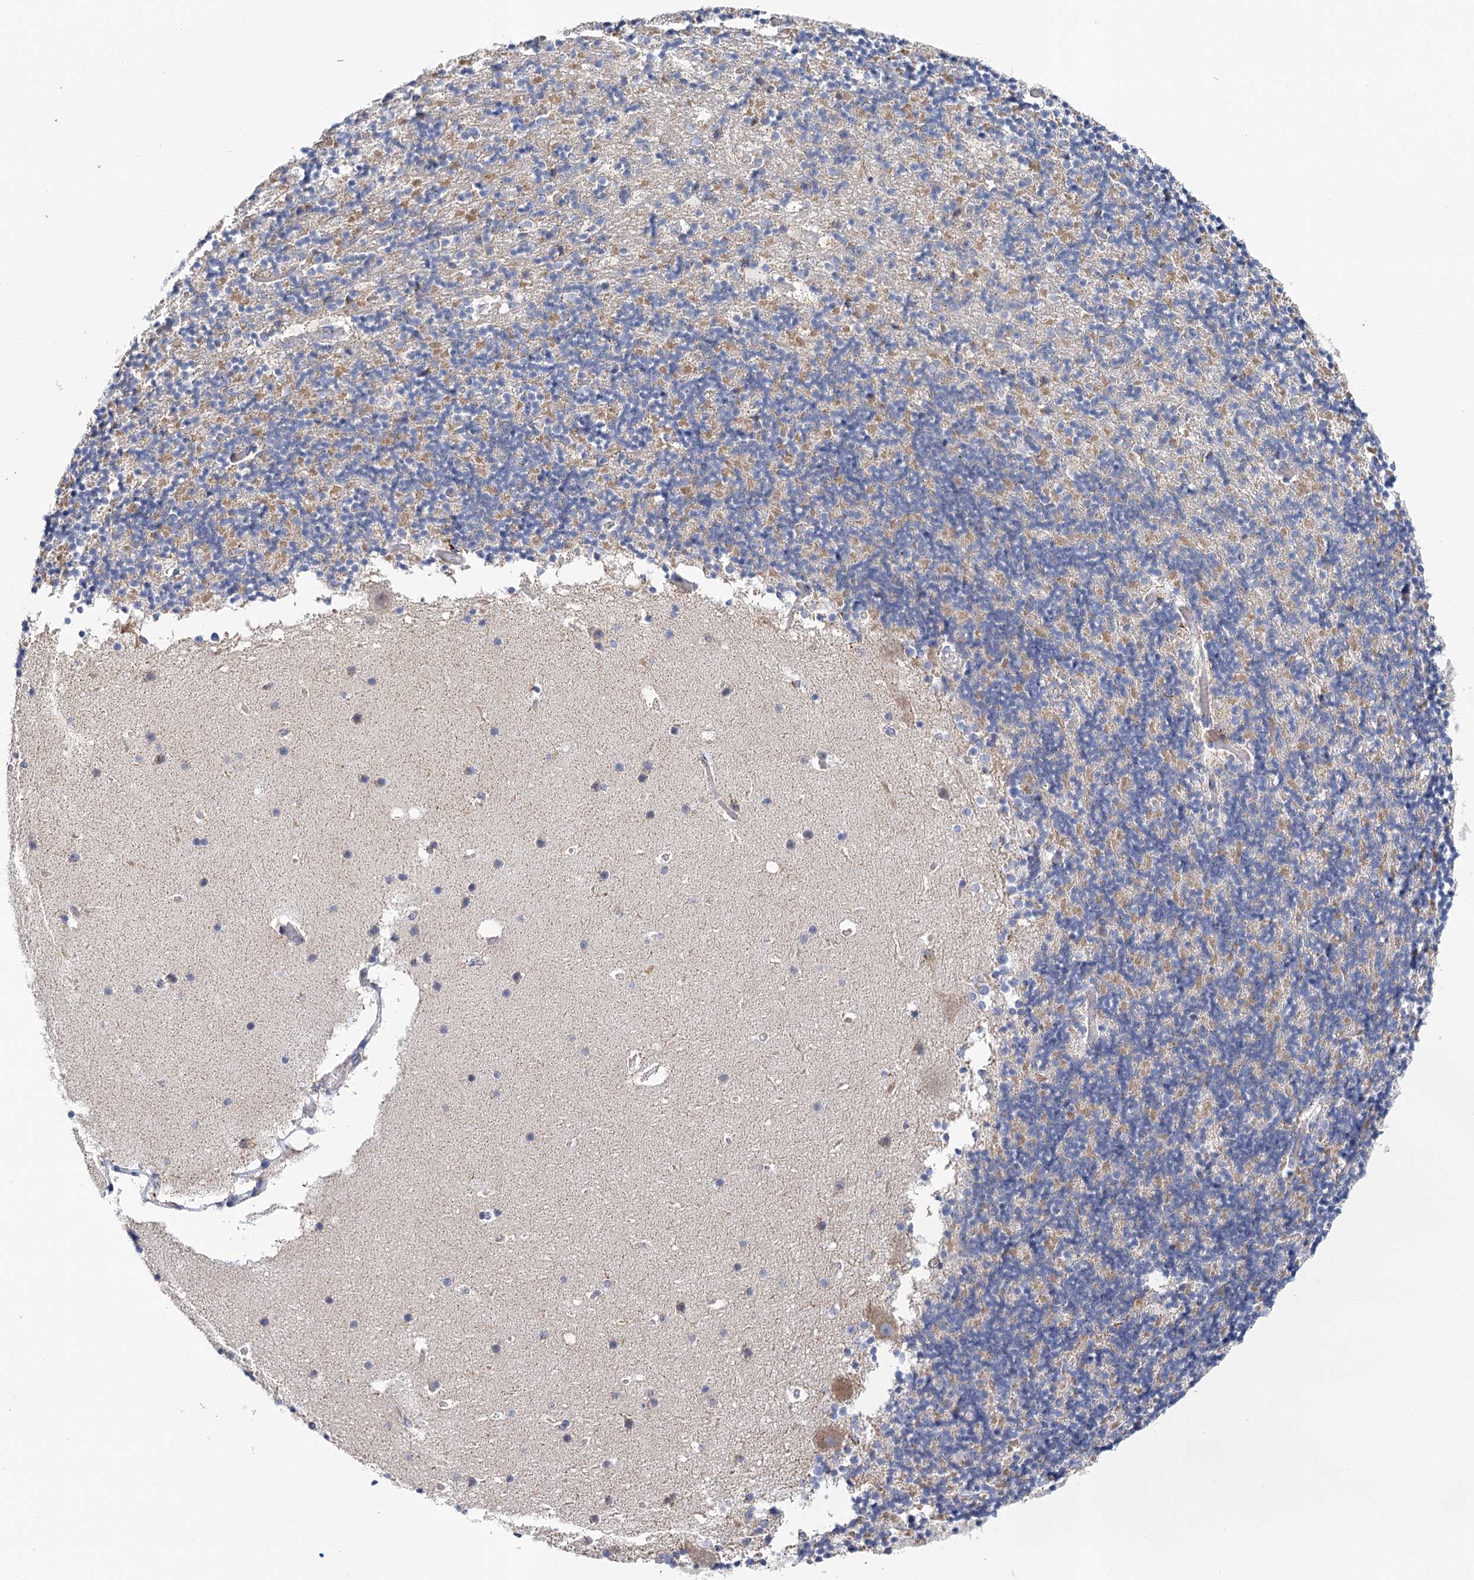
{"staining": {"intensity": "moderate", "quantity": "<25%", "location": "cytoplasmic/membranous"}, "tissue": "cerebellum", "cell_type": "Cells in granular layer", "image_type": "normal", "snomed": [{"axis": "morphology", "description": "Normal tissue, NOS"}, {"axis": "topography", "description": "Cerebellum"}], "caption": "Cells in granular layer display low levels of moderate cytoplasmic/membranous expression in about <25% of cells in normal cerebellum. The protein of interest is stained brown, and the nuclei are stained in blue (DAB IHC with brightfield microscopy, high magnification).", "gene": "LSS", "patient": {"sex": "male", "age": 57}}